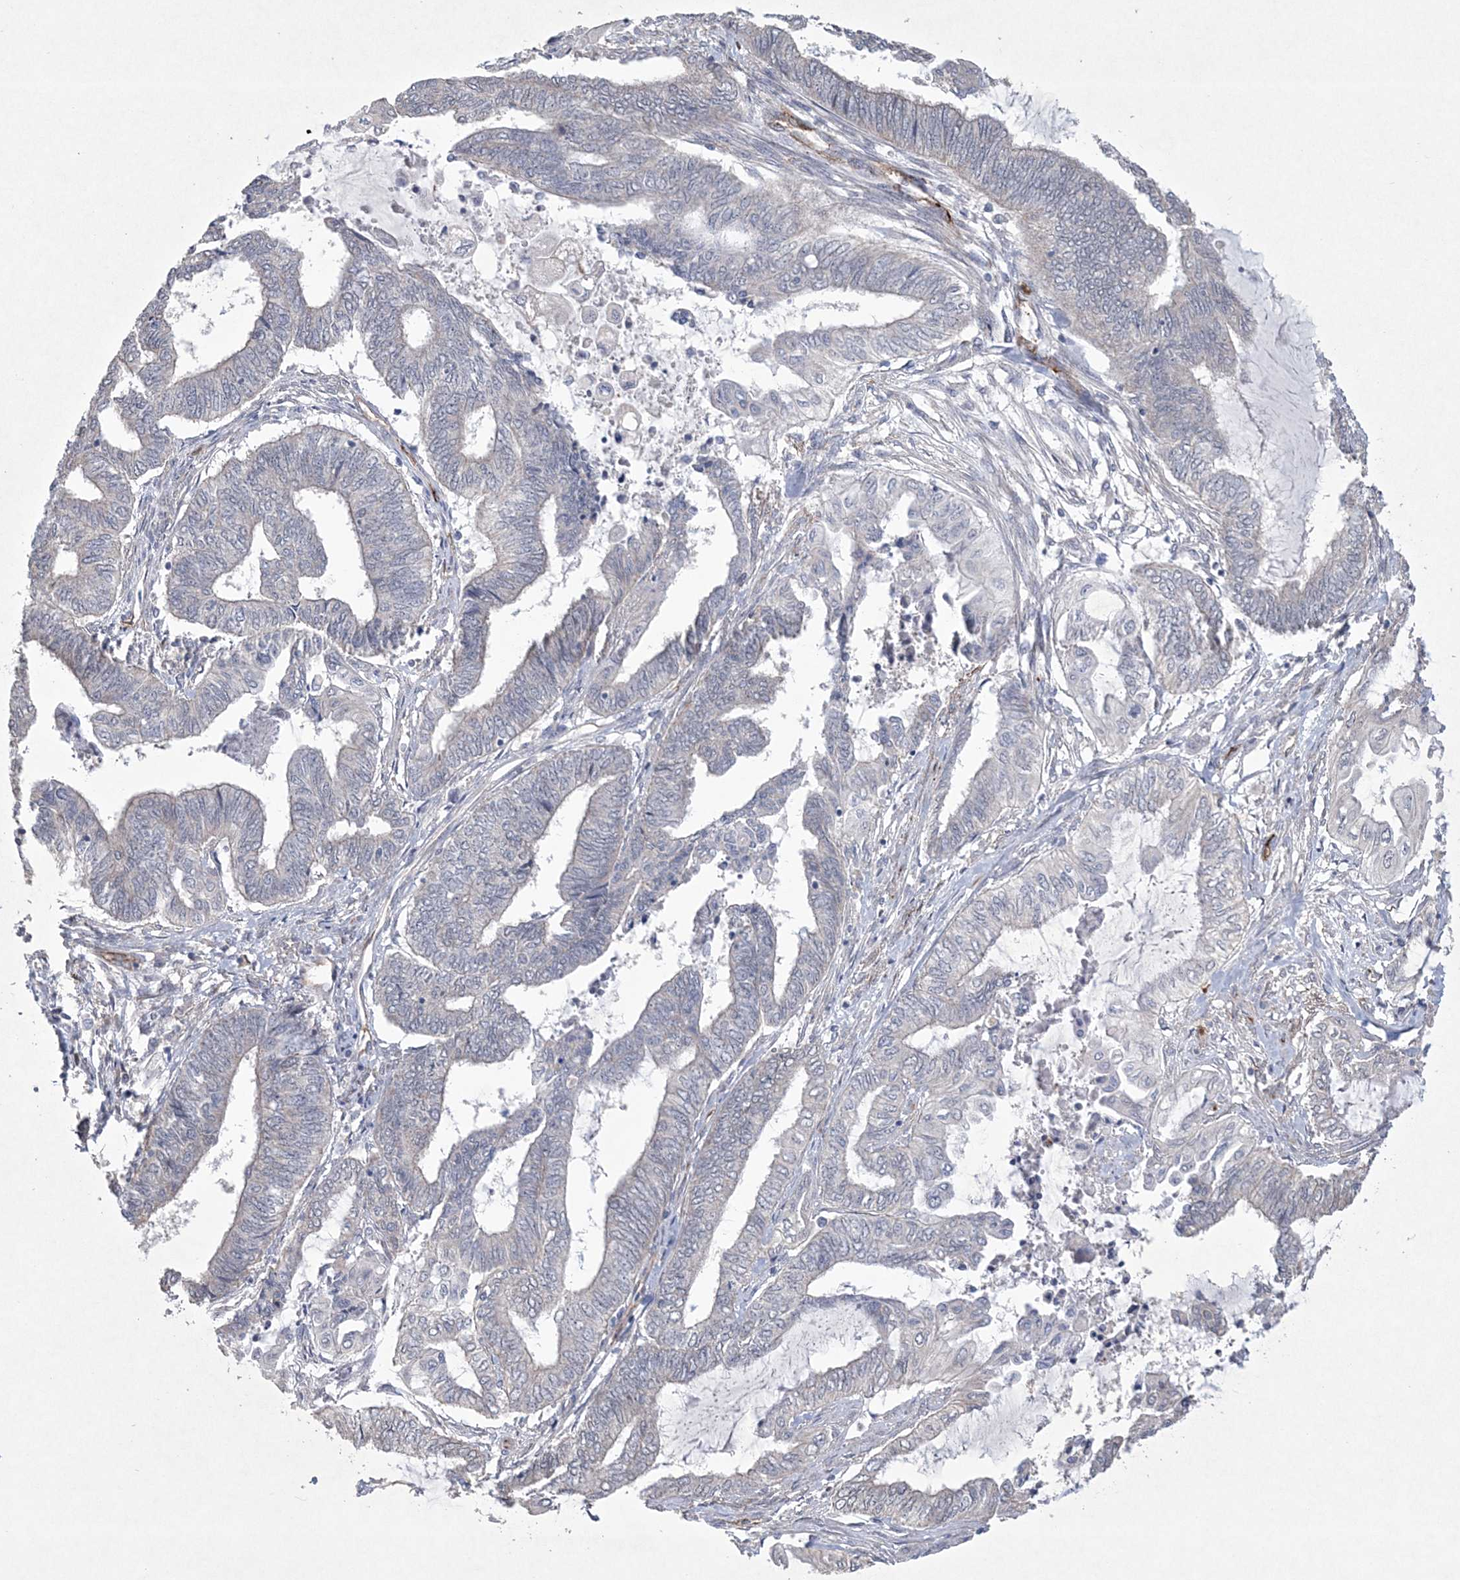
{"staining": {"intensity": "negative", "quantity": "none", "location": "none"}, "tissue": "endometrial cancer", "cell_type": "Tumor cells", "image_type": "cancer", "snomed": [{"axis": "morphology", "description": "Adenocarcinoma, NOS"}, {"axis": "topography", "description": "Uterus"}, {"axis": "topography", "description": "Endometrium"}], "caption": "The micrograph demonstrates no significant expression in tumor cells of endometrial cancer (adenocarcinoma).", "gene": "DPCD", "patient": {"sex": "female", "age": 70}}